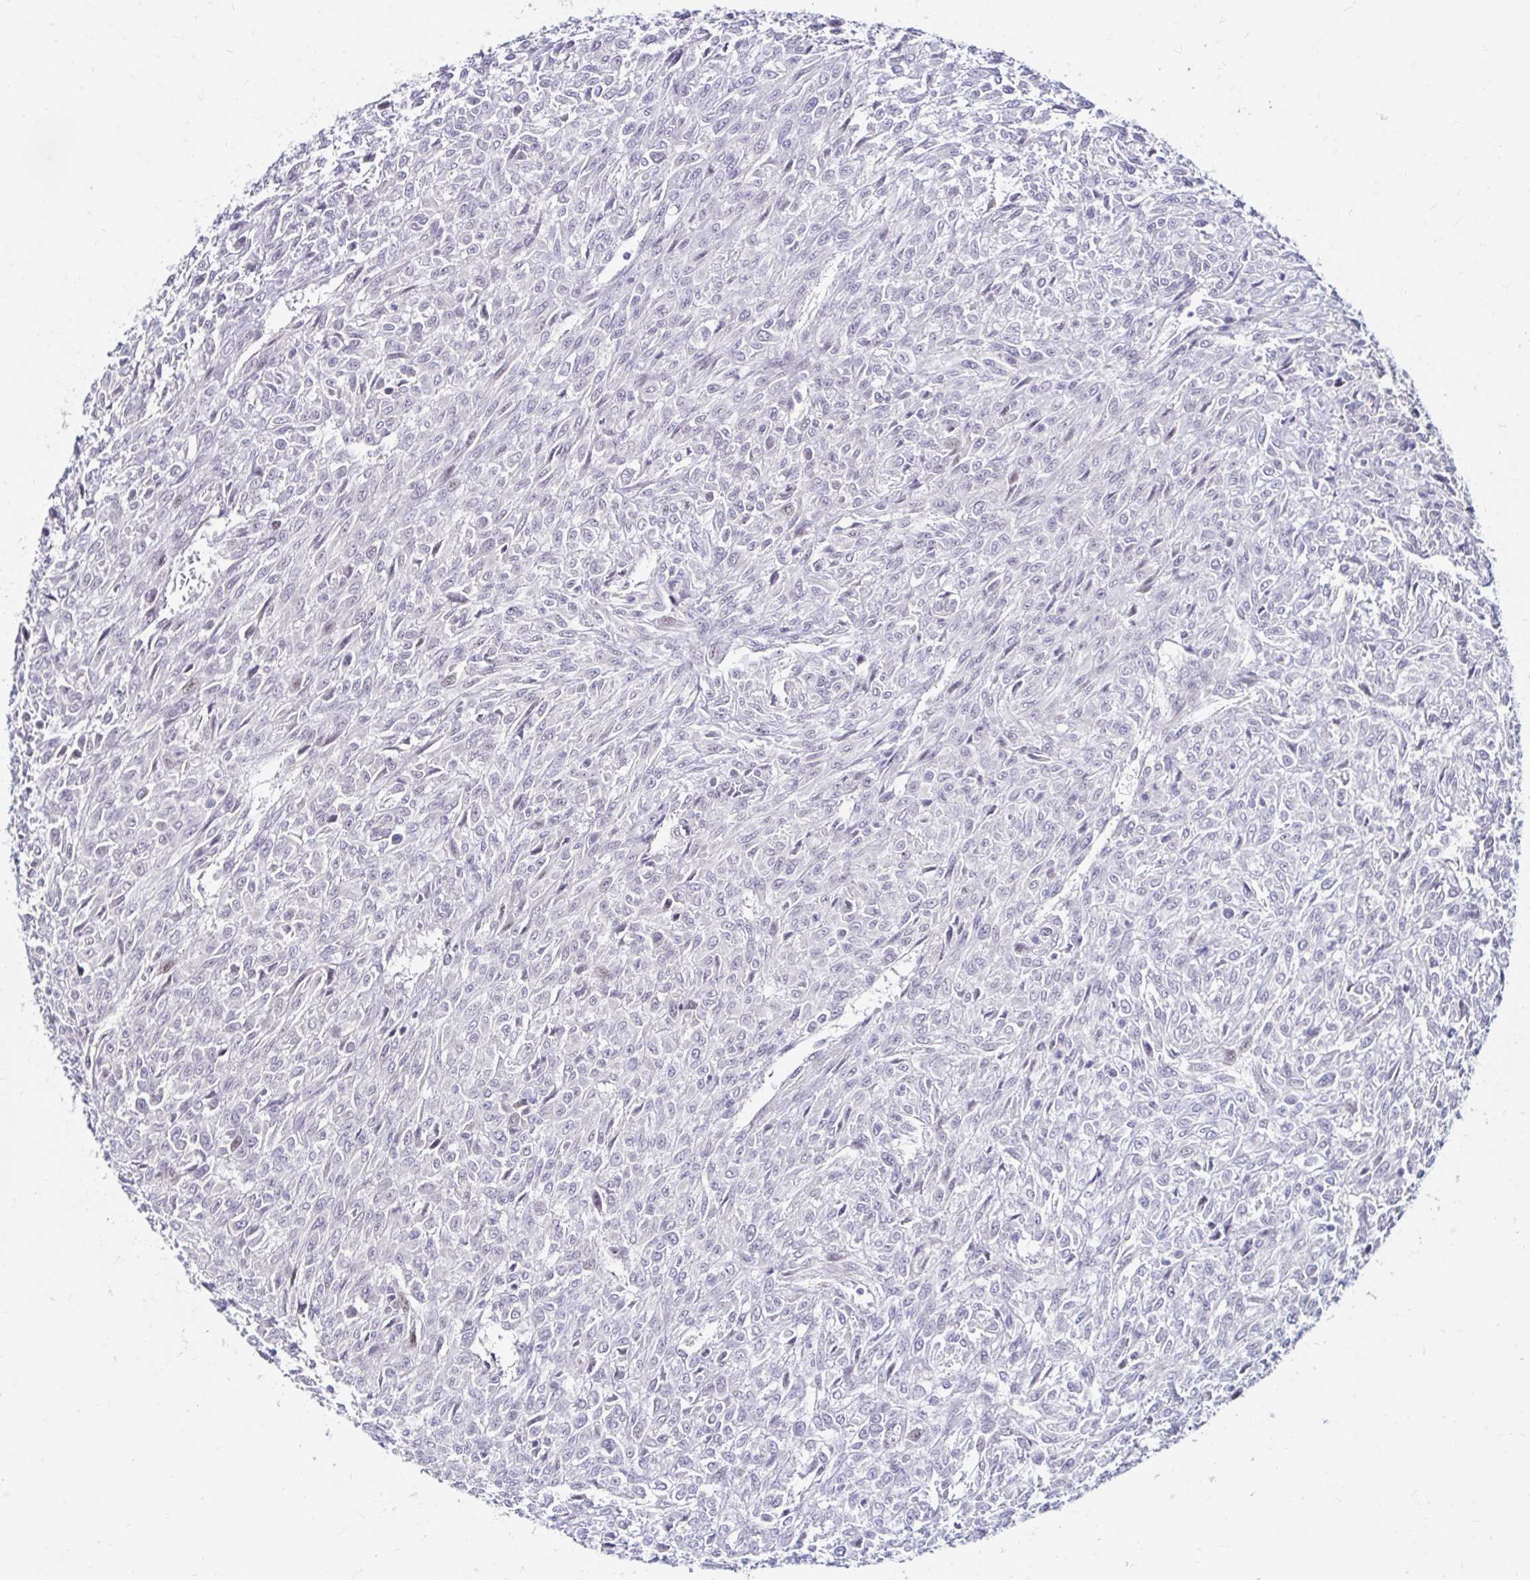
{"staining": {"intensity": "negative", "quantity": "none", "location": "none"}, "tissue": "renal cancer", "cell_type": "Tumor cells", "image_type": "cancer", "snomed": [{"axis": "morphology", "description": "Adenocarcinoma, NOS"}, {"axis": "topography", "description": "Kidney"}], "caption": "A high-resolution histopathology image shows IHC staining of adenocarcinoma (renal), which reveals no significant expression in tumor cells. Nuclei are stained in blue.", "gene": "GUCY1A1", "patient": {"sex": "male", "age": 58}}